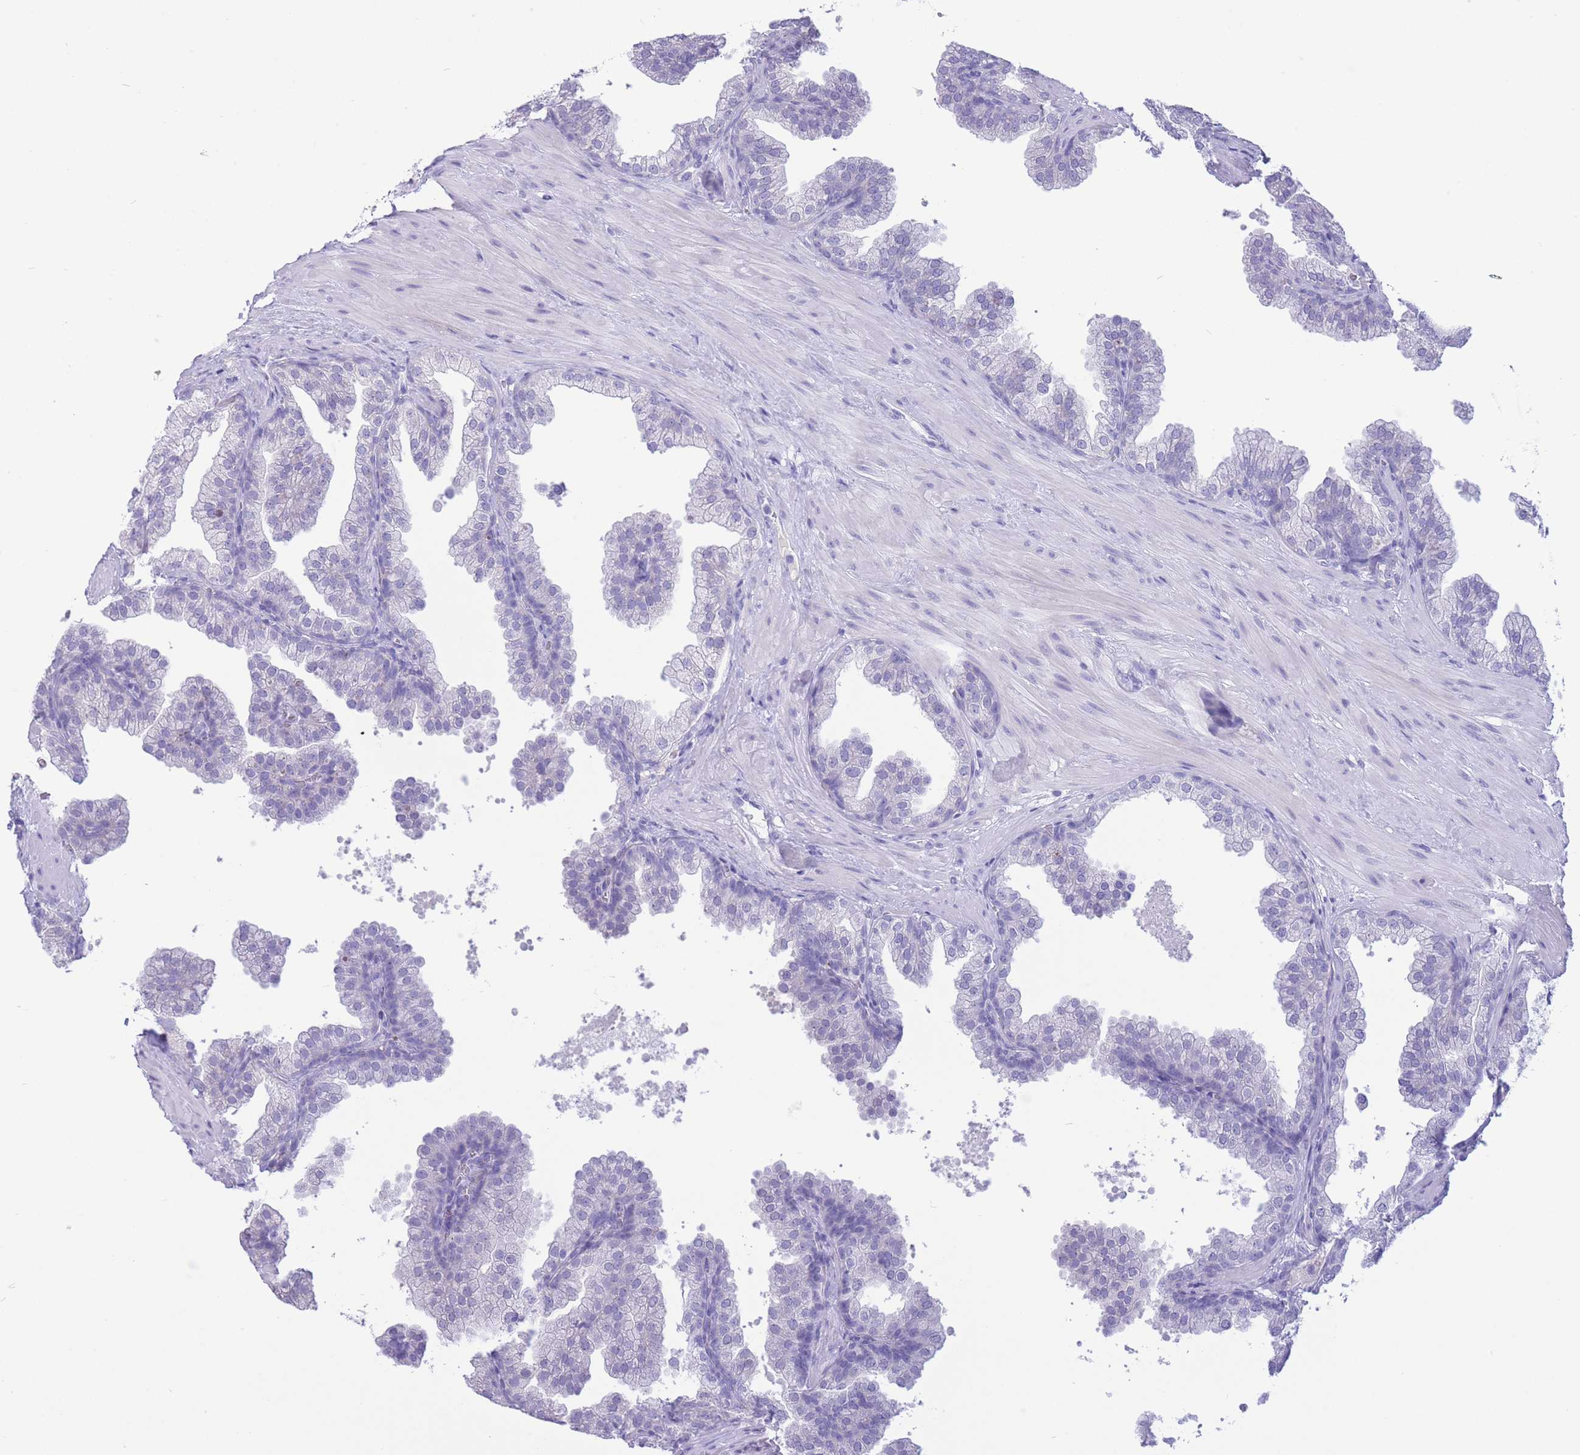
{"staining": {"intensity": "negative", "quantity": "none", "location": "none"}, "tissue": "prostate", "cell_type": "Glandular cells", "image_type": "normal", "snomed": [{"axis": "morphology", "description": "Normal tissue, NOS"}, {"axis": "topography", "description": "Prostate"}], "caption": "This is a micrograph of immunohistochemistry (IHC) staining of unremarkable prostate, which shows no expression in glandular cells. (Brightfield microscopy of DAB (3,3'-diaminobenzidine) immunohistochemistry at high magnification).", "gene": "ASAP3", "patient": {"sex": "male", "age": 37}}